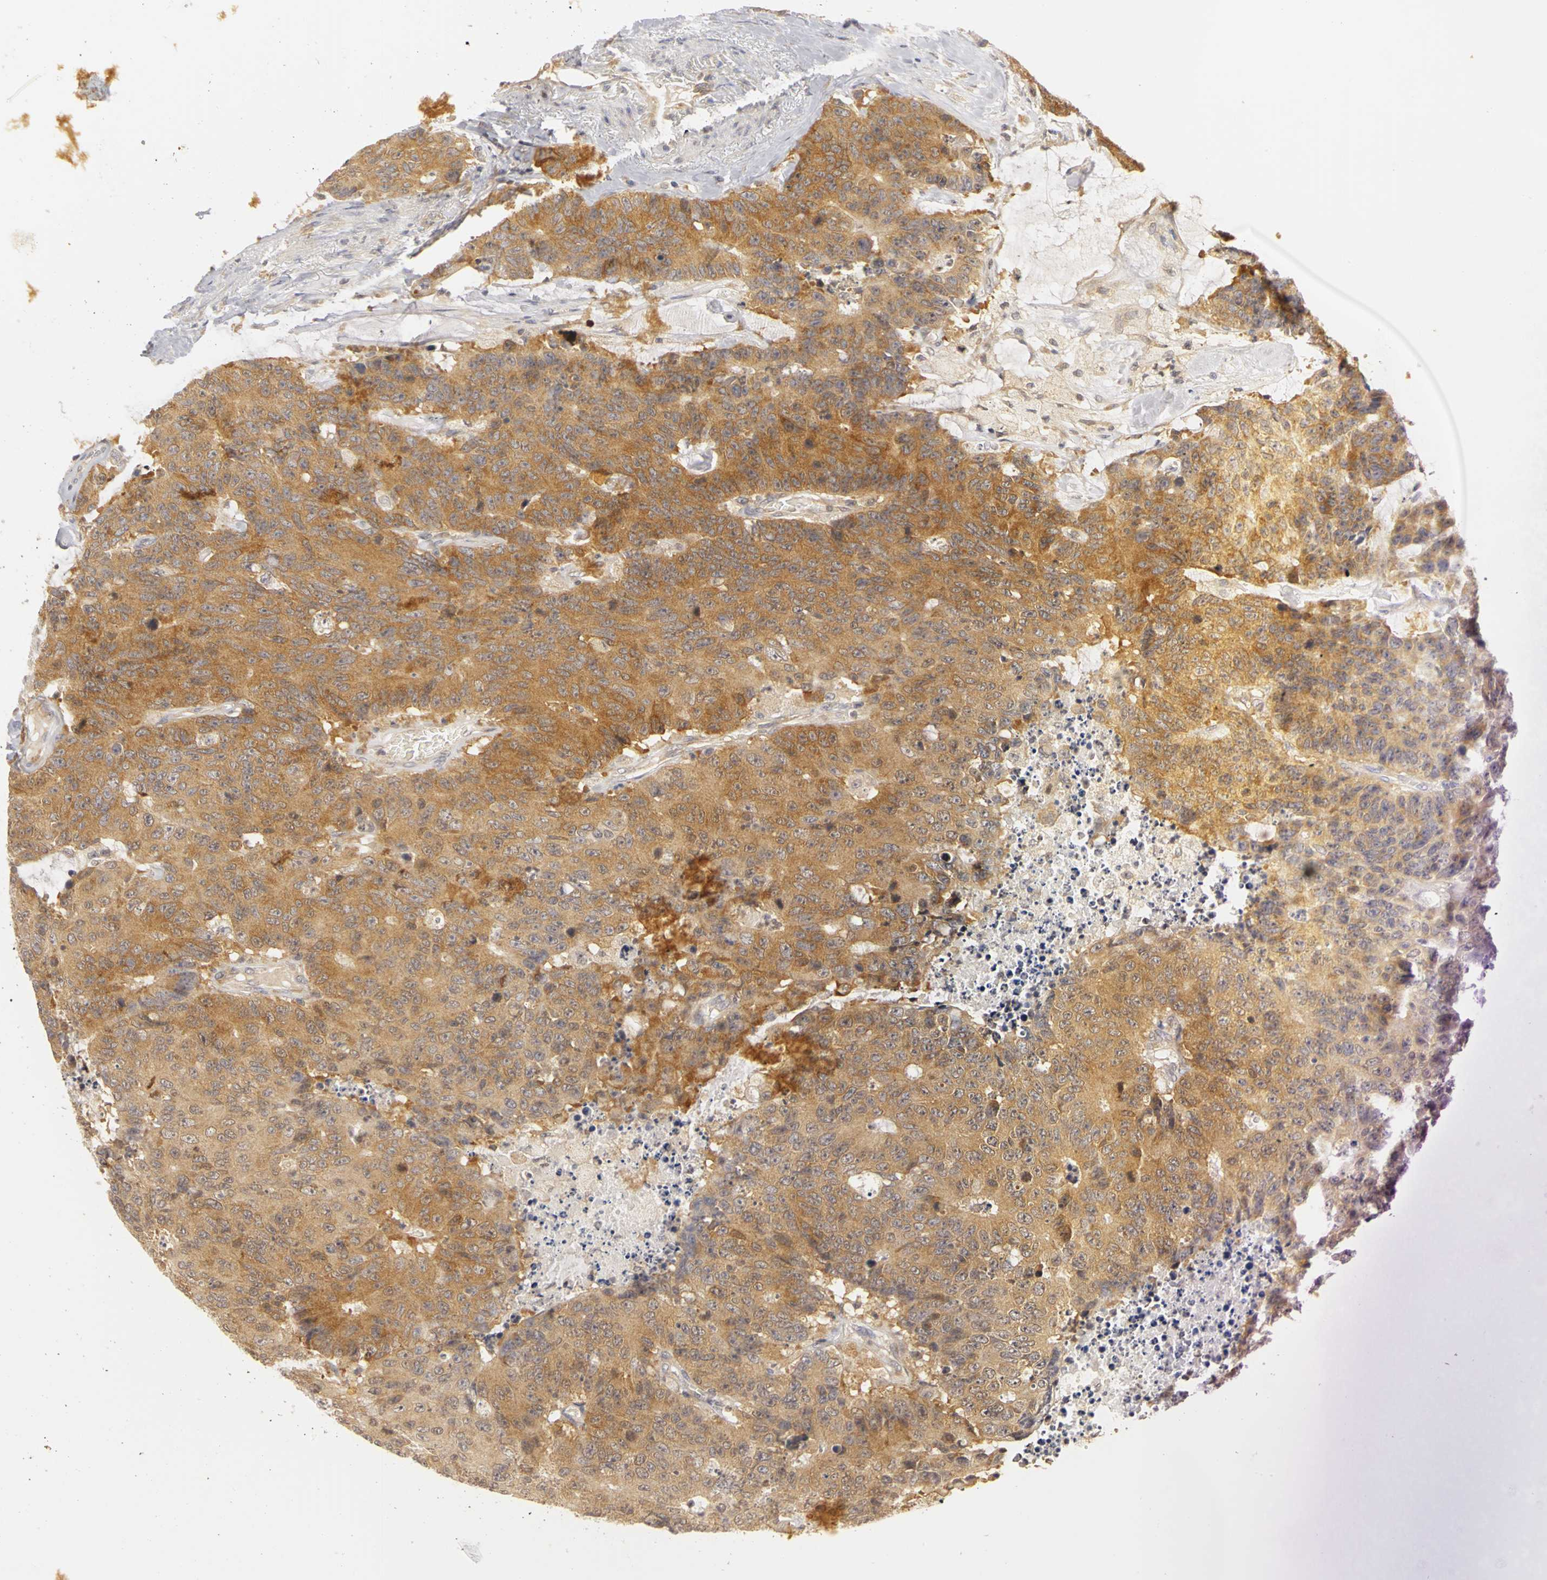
{"staining": {"intensity": "moderate", "quantity": ">75%", "location": "cytoplasmic/membranous"}, "tissue": "colorectal cancer", "cell_type": "Tumor cells", "image_type": "cancer", "snomed": [{"axis": "morphology", "description": "Adenocarcinoma, NOS"}, {"axis": "topography", "description": "Colon"}], "caption": "Tumor cells exhibit medium levels of moderate cytoplasmic/membranous expression in about >75% of cells in human colorectal adenocarcinoma. Immunohistochemistry (ihc) stains the protein in brown and the nuclei are stained blue.", "gene": "IRAK1", "patient": {"sex": "female", "age": 86}}